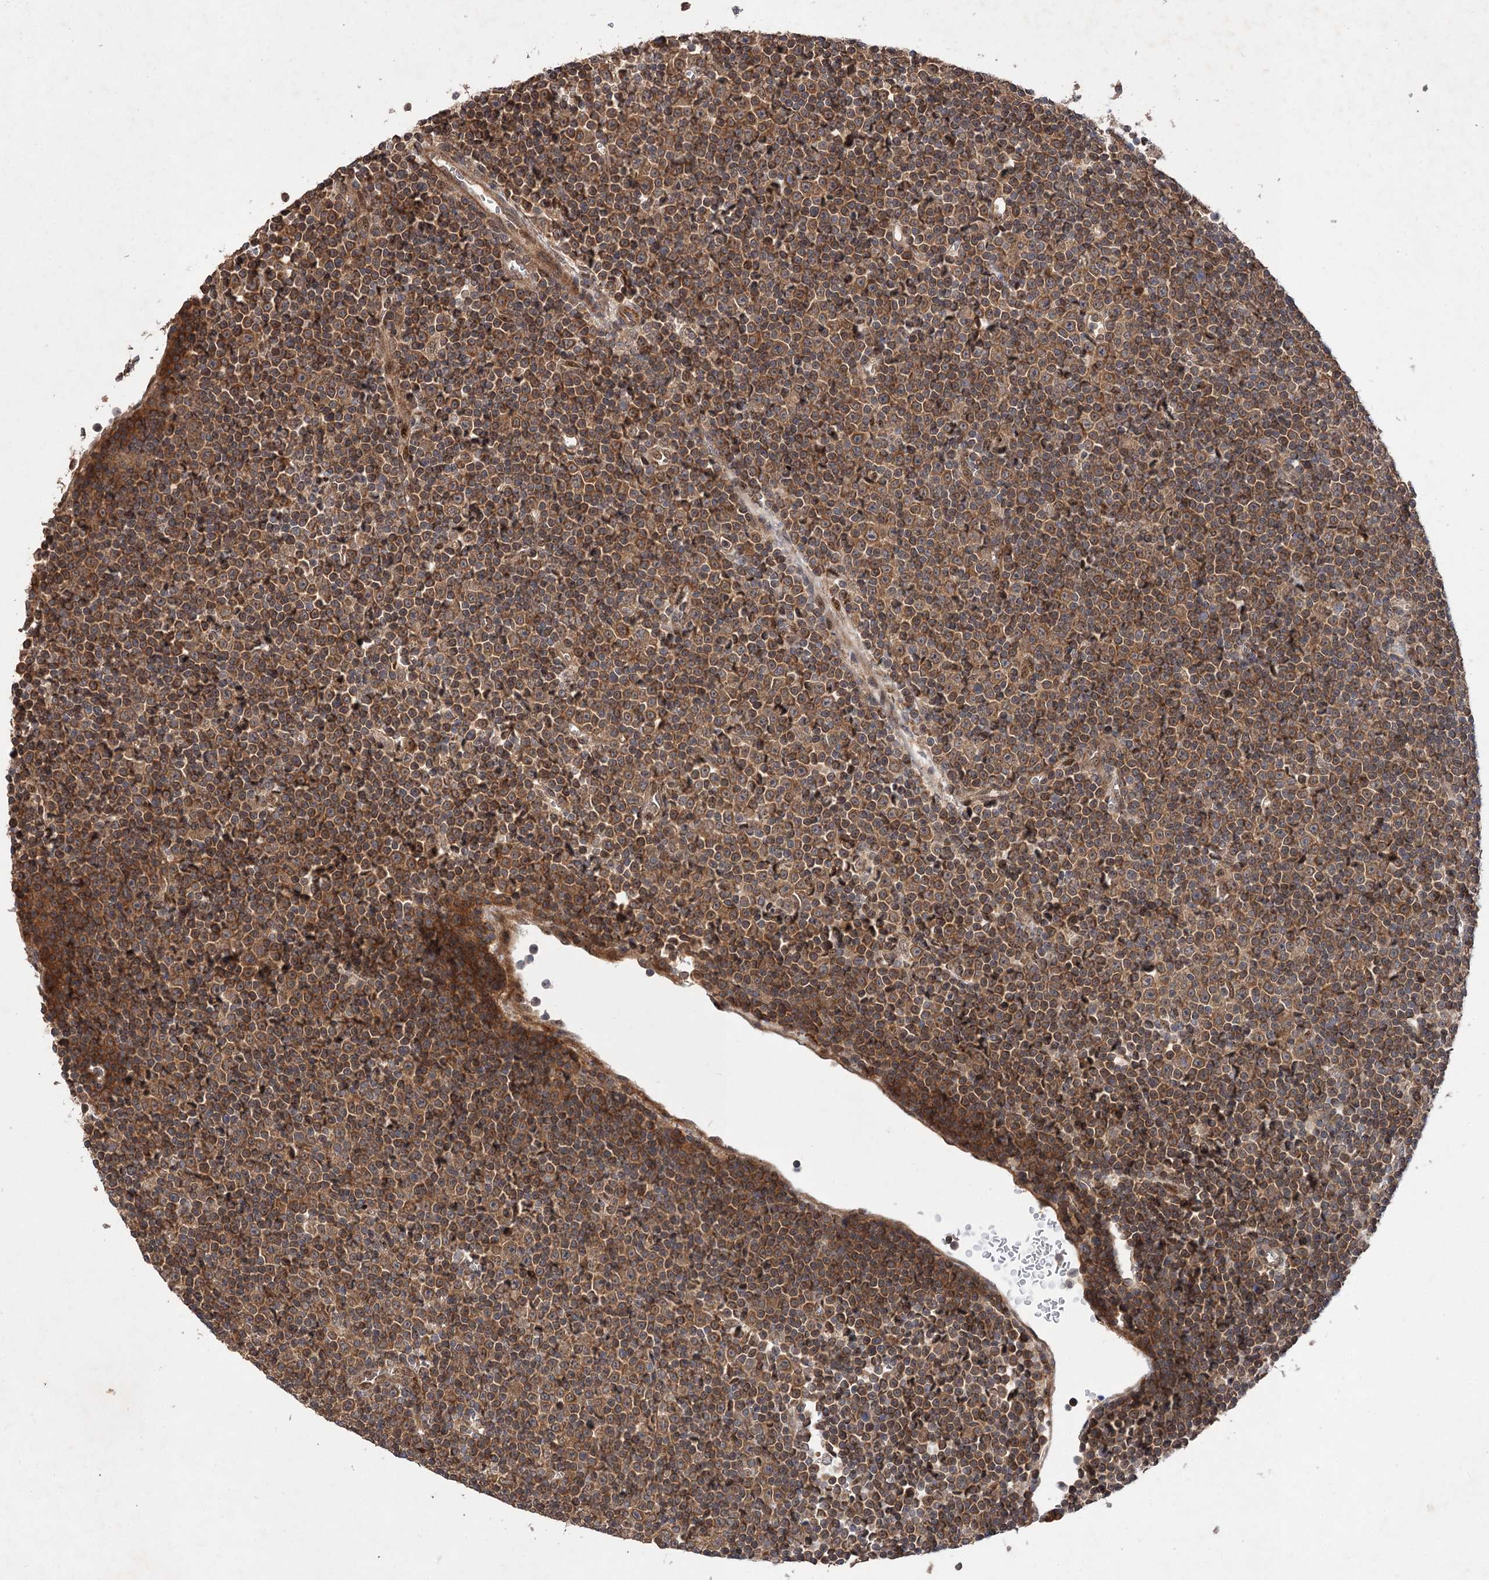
{"staining": {"intensity": "moderate", "quantity": ">75%", "location": "cytoplasmic/membranous"}, "tissue": "lymphoma", "cell_type": "Tumor cells", "image_type": "cancer", "snomed": [{"axis": "morphology", "description": "Malignant lymphoma, non-Hodgkin's type, Low grade"}, {"axis": "topography", "description": "Lymph node"}], "caption": "Human low-grade malignant lymphoma, non-Hodgkin's type stained for a protein (brown) demonstrates moderate cytoplasmic/membranous positive staining in approximately >75% of tumor cells.", "gene": "FBXW8", "patient": {"sex": "female", "age": 67}}